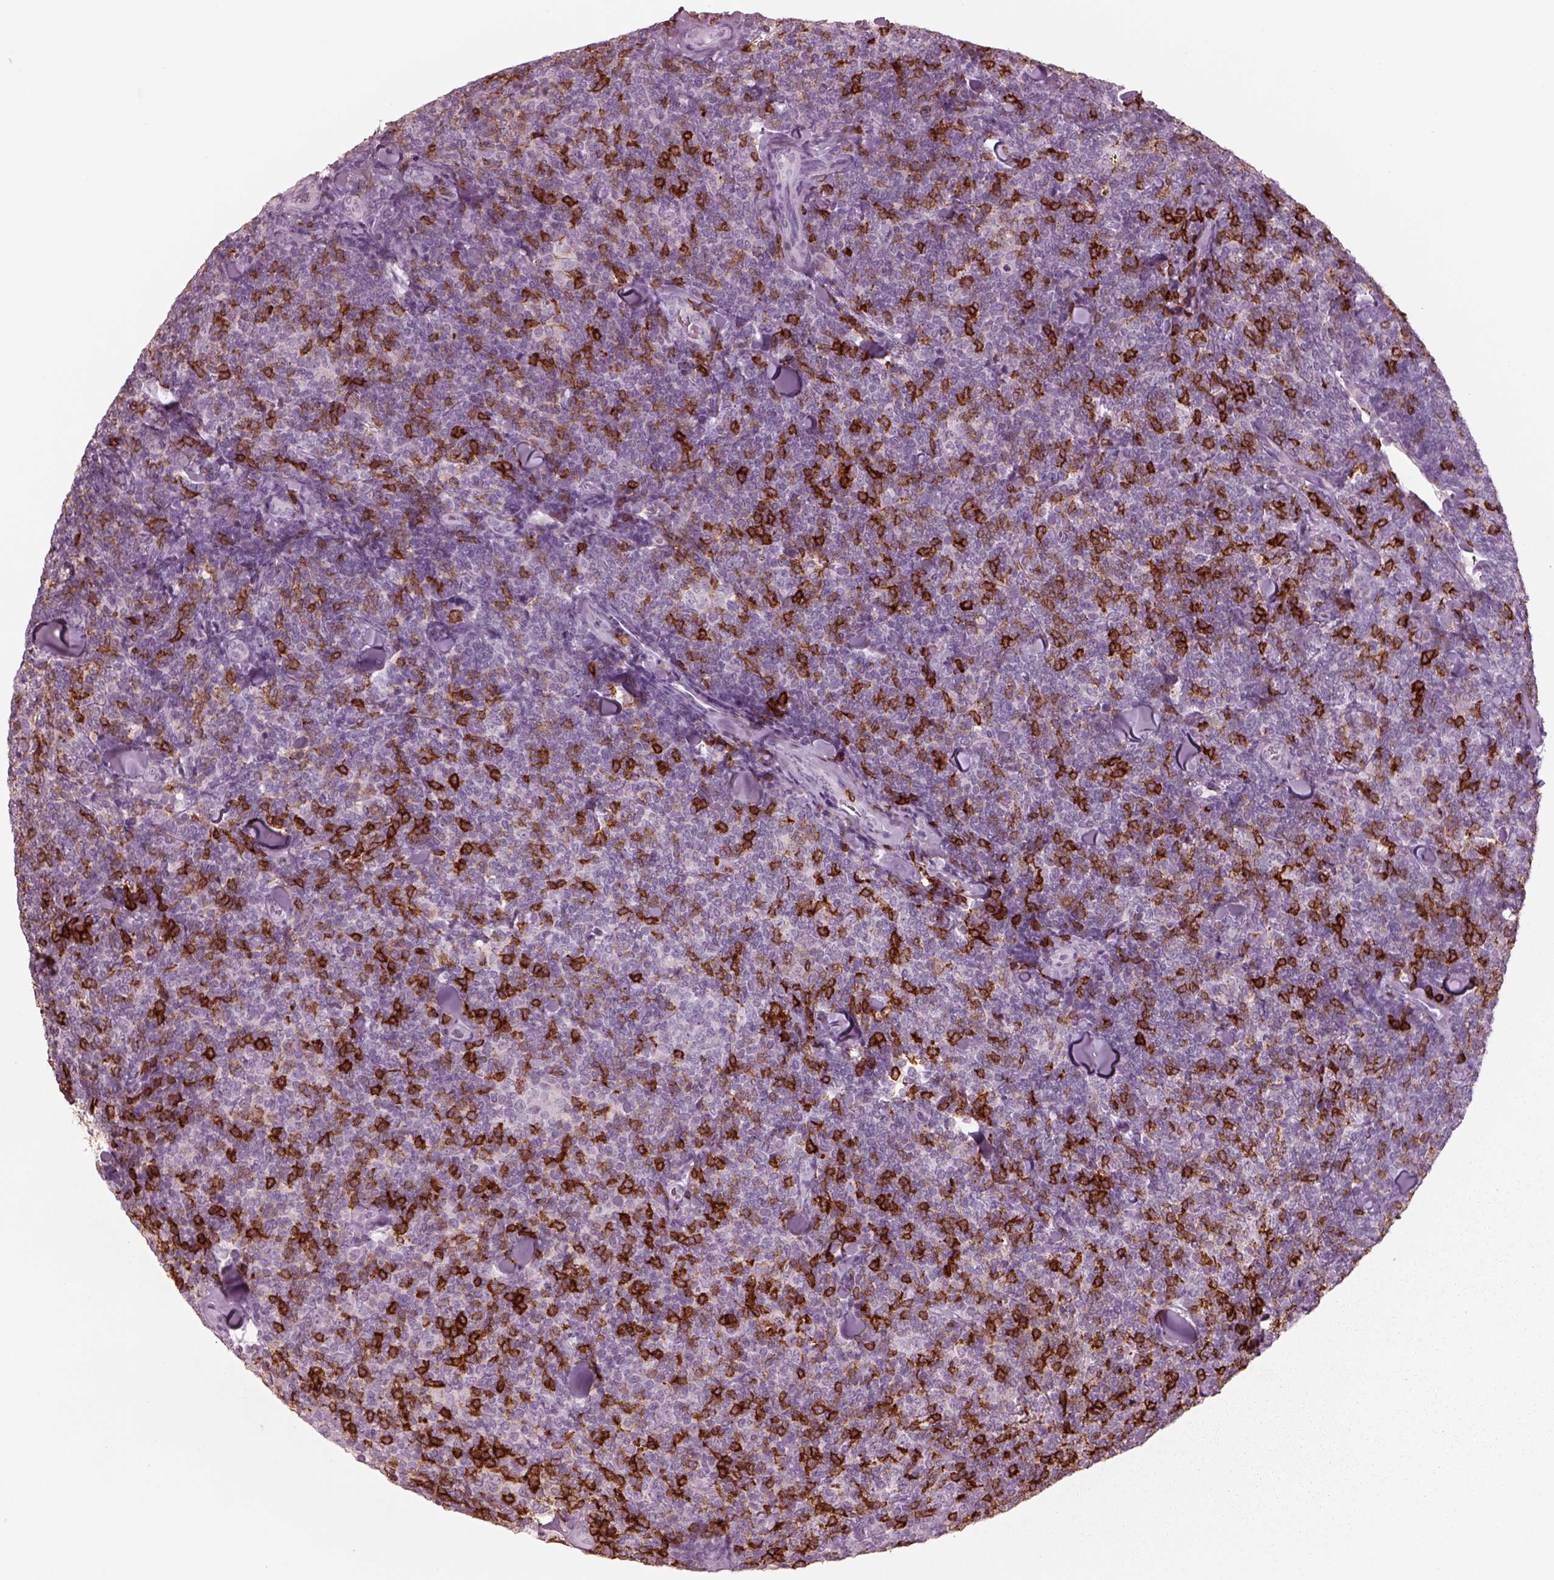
{"staining": {"intensity": "negative", "quantity": "none", "location": "none"}, "tissue": "lymphoma", "cell_type": "Tumor cells", "image_type": "cancer", "snomed": [{"axis": "morphology", "description": "Malignant lymphoma, non-Hodgkin's type, Low grade"}, {"axis": "topography", "description": "Lymph node"}], "caption": "There is no significant expression in tumor cells of malignant lymphoma, non-Hodgkin's type (low-grade).", "gene": "PDCD1", "patient": {"sex": "female", "age": 56}}